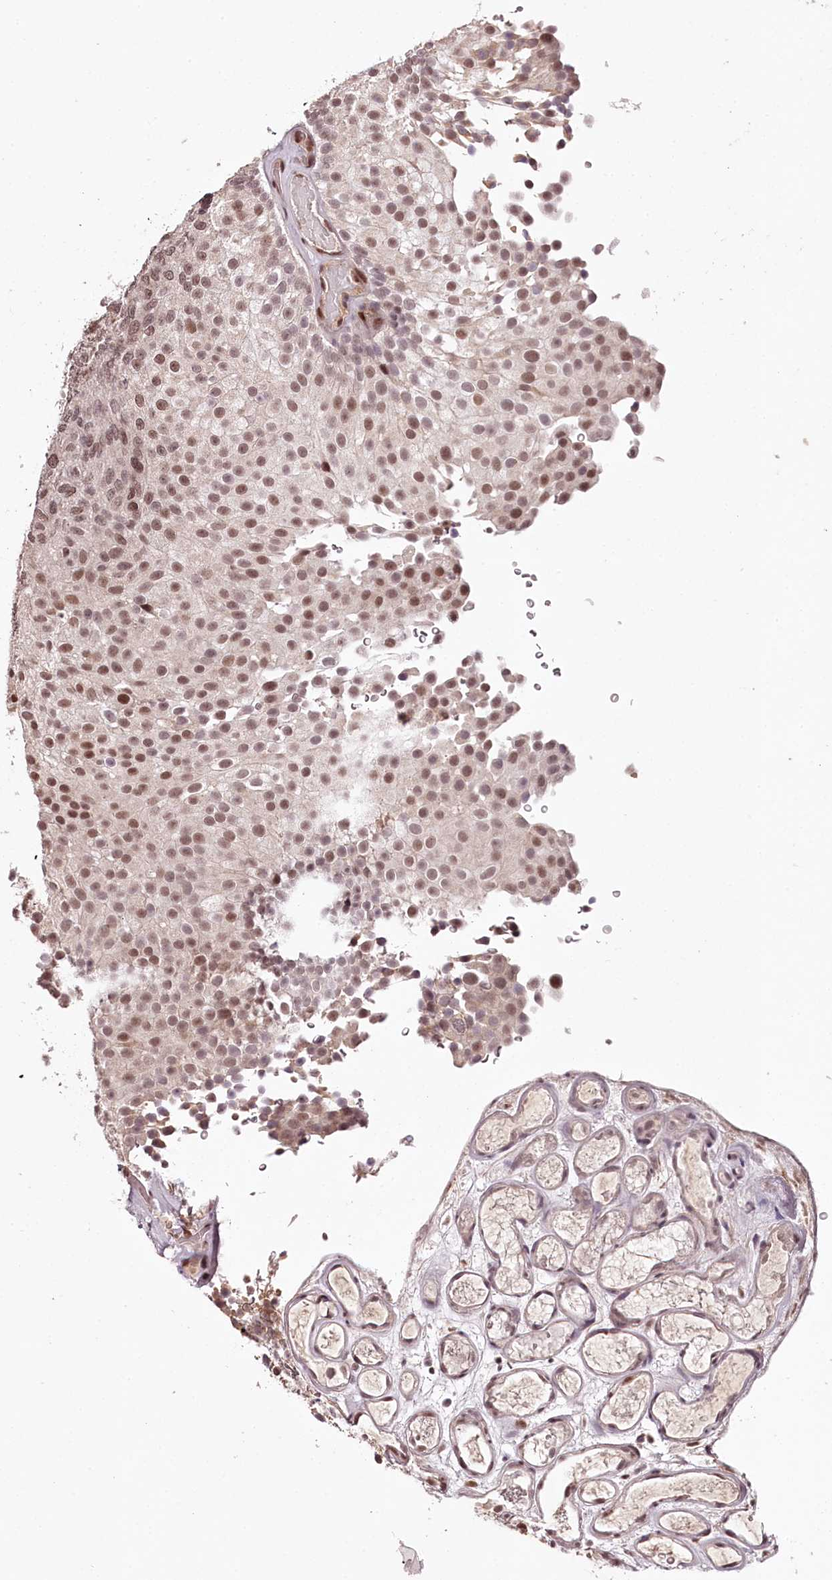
{"staining": {"intensity": "moderate", "quantity": ">75%", "location": "nuclear"}, "tissue": "urothelial cancer", "cell_type": "Tumor cells", "image_type": "cancer", "snomed": [{"axis": "morphology", "description": "Urothelial carcinoma, Low grade"}, {"axis": "topography", "description": "Urinary bladder"}], "caption": "Brown immunohistochemical staining in human urothelial carcinoma (low-grade) shows moderate nuclear staining in about >75% of tumor cells.", "gene": "TTC33", "patient": {"sex": "male", "age": 78}}